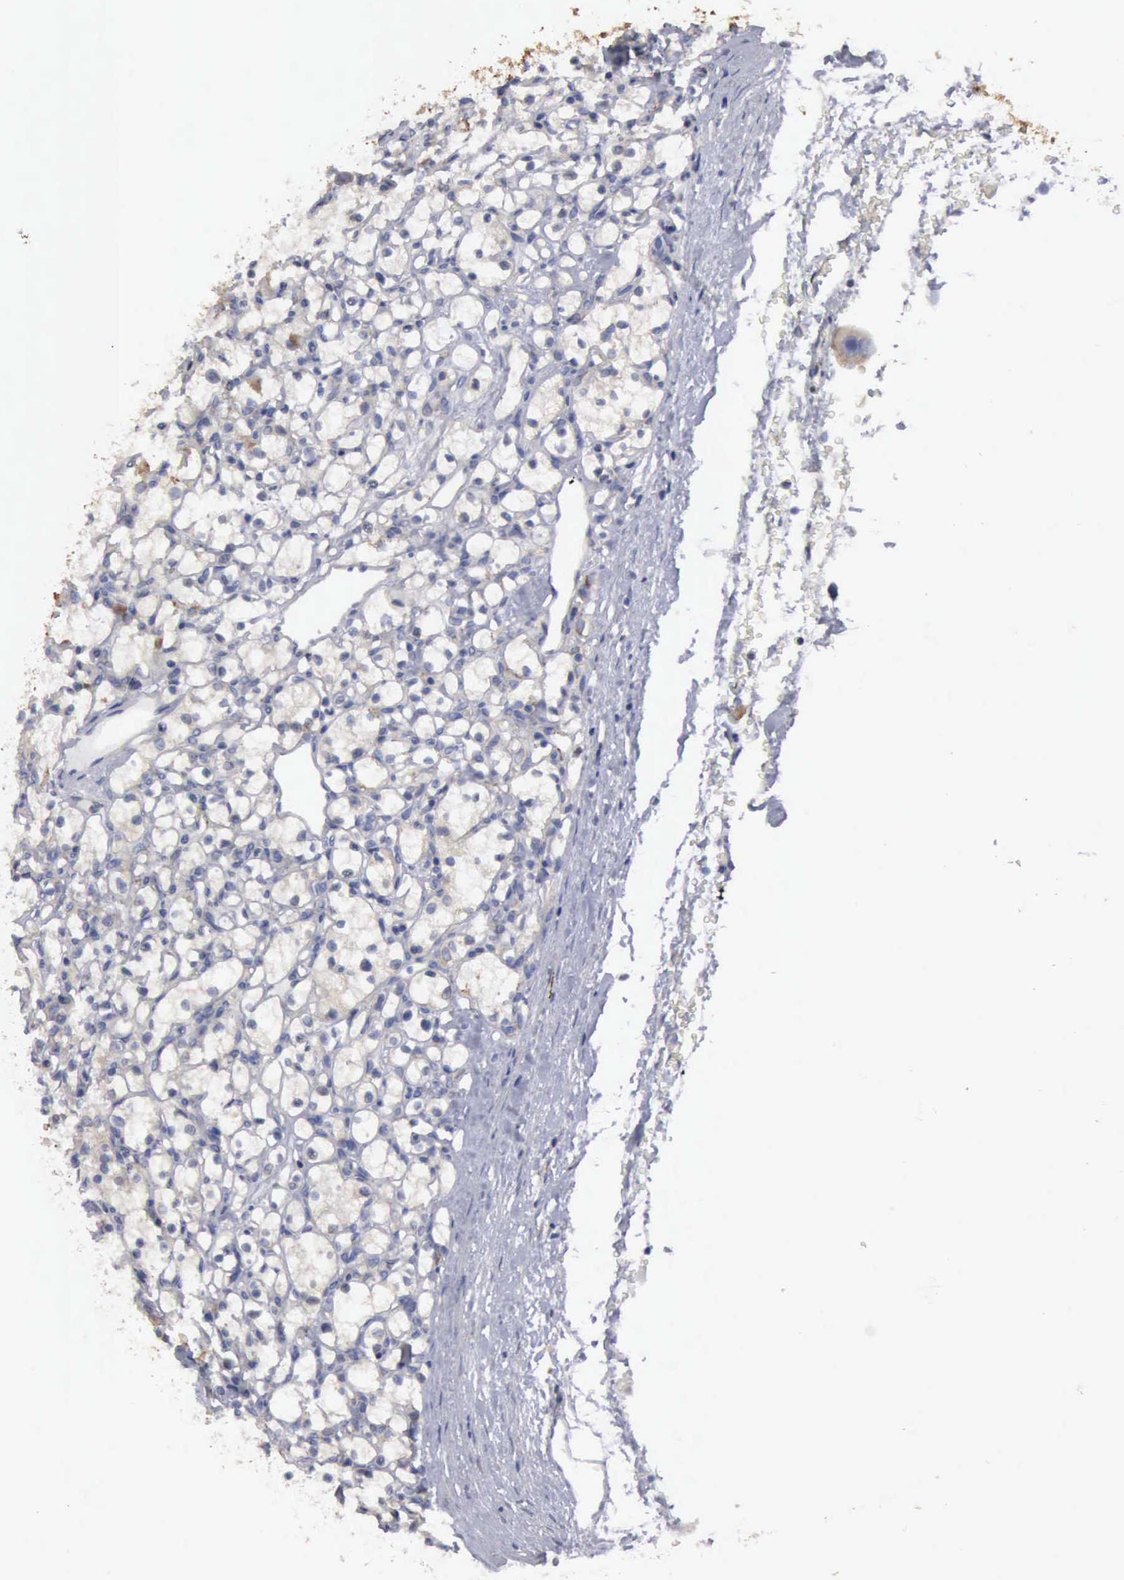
{"staining": {"intensity": "negative", "quantity": "none", "location": "none"}, "tissue": "renal cancer", "cell_type": "Tumor cells", "image_type": "cancer", "snomed": [{"axis": "morphology", "description": "Adenocarcinoma, NOS"}, {"axis": "topography", "description": "Kidney"}], "caption": "Renal adenocarcinoma stained for a protein using IHC displays no staining tumor cells.", "gene": "TXLNG", "patient": {"sex": "female", "age": 83}}